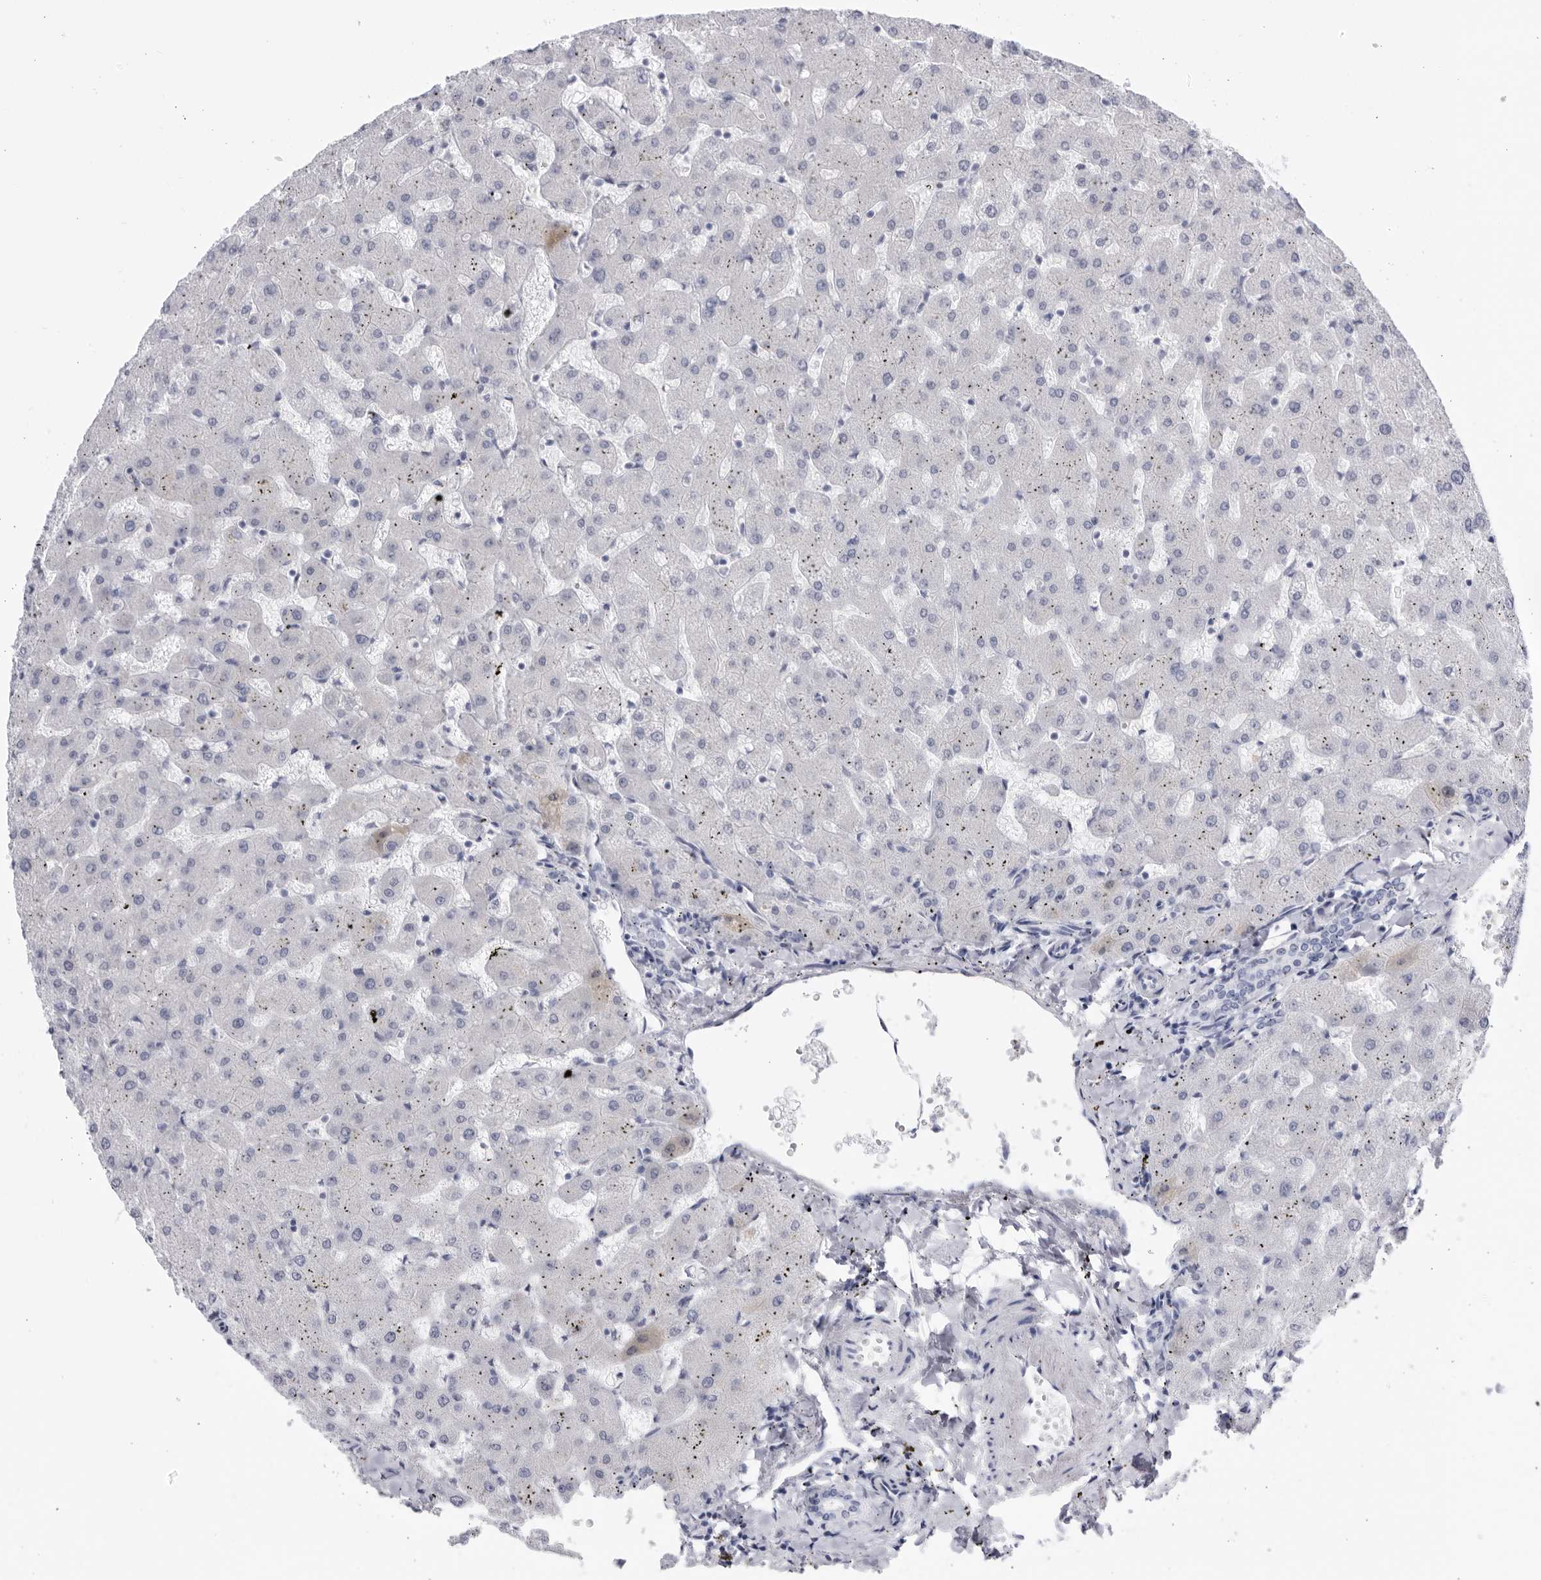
{"staining": {"intensity": "negative", "quantity": "none", "location": "none"}, "tissue": "liver", "cell_type": "Cholangiocytes", "image_type": "normal", "snomed": [{"axis": "morphology", "description": "Normal tissue, NOS"}, {"axis": "topography", "description": "Liver"}], "caption": "Immunohistochemistry (IHC) histopathology image of unremarkable liver: human liver stained with DAB (3,3'-diaminobenzidine) exhibits no significant protein expression in cholangiocytes.", "gene": "CNBD1", "patient": {"sex": "female", "age": 63}}